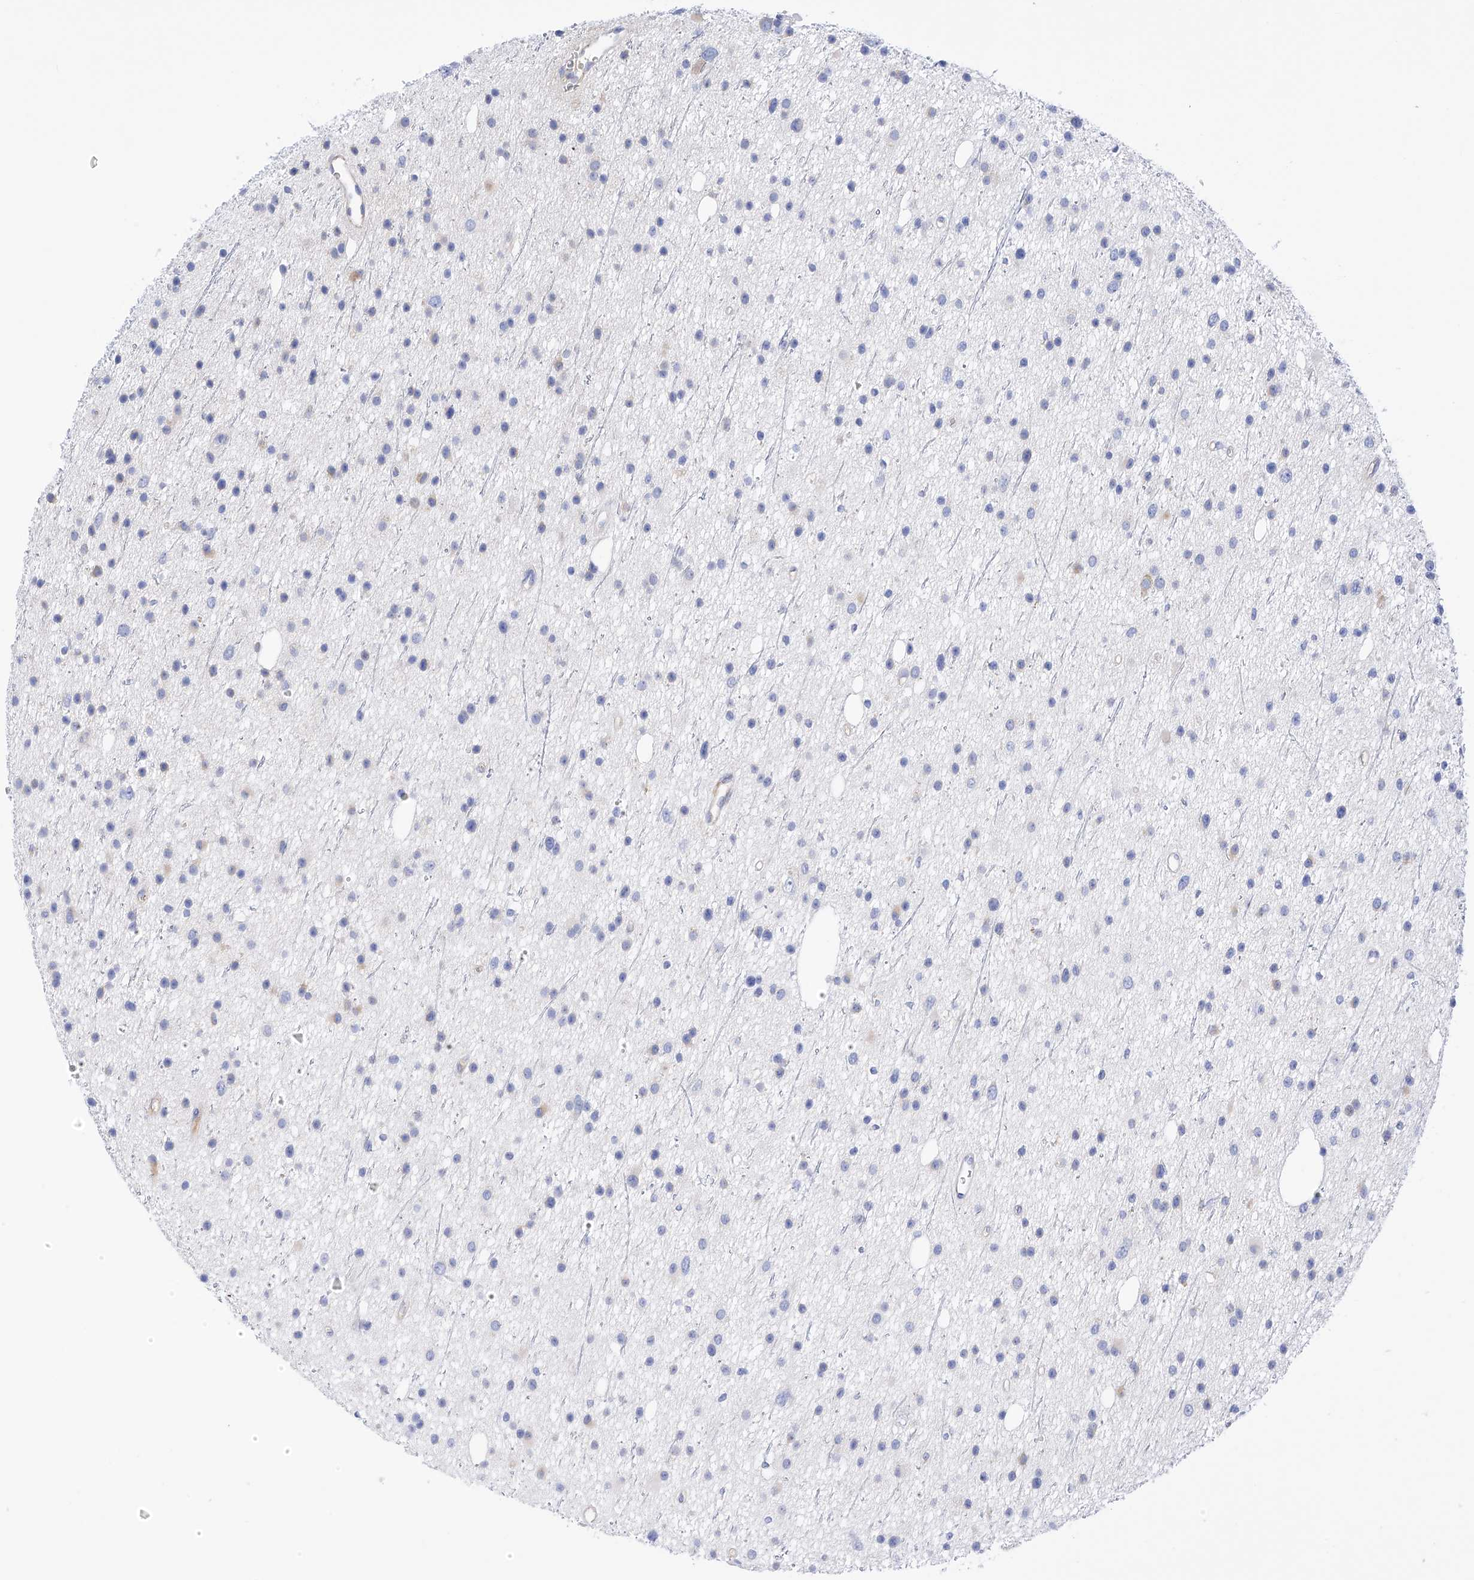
{"staining": {"intensity": "negative", "quantity": "none", "location": "none"}, "tissue": "glioma", "cell_type": "Tumor cells", "image_type": "cancer", "snomed": [{"axis": "morphology", "description": "Glioma, malignant, Low grade"}, {"axis": "topography", "description": "Cerebral cortex"}], "caption": "The micrograph reveals no staining of tumor cells in glioma.", "gene": "PDIA5", "patient": {"sex": "female", "age": 39}}